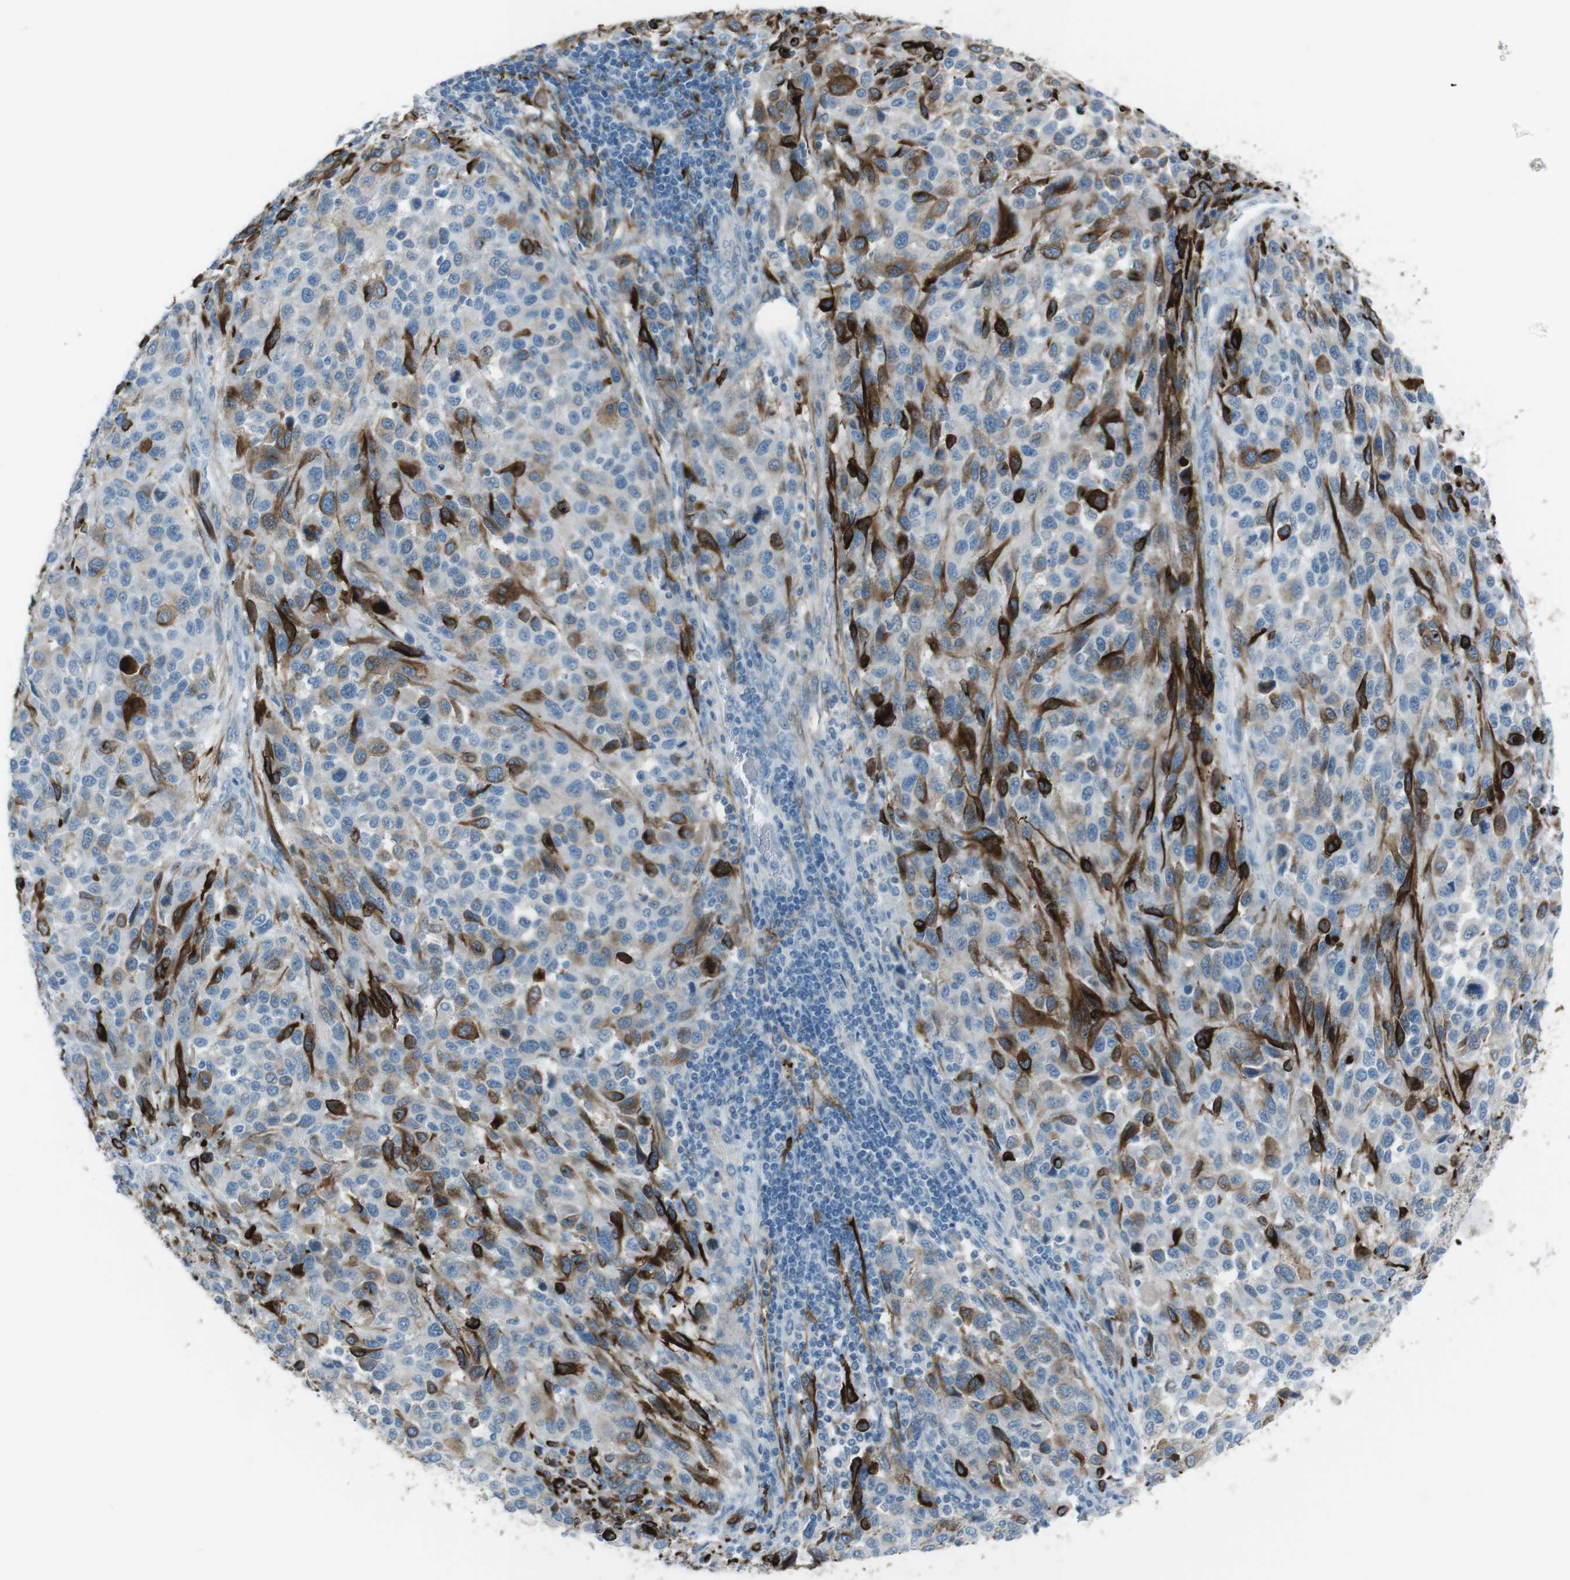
{"staining": {"intensity": "strong", "quantity": "25%-75%", "location": "cytoplasmic/membranous"}, "tissue": "melanoma", "cell_type": "Tumor cells", "image_type": "cancer", "snomed": [{"axis": "morphology", "description": "Malignant melanoma, Metastatic site"}, {"axis": "topography", "description": "Lymph node"}], "caption": "Protein staining shows strong cytoplasmic/membranous positivity in approximately 25%-75% of tumor cells in malignant melanoma (metastatic site).", "gene": "TUBB2A", "patient": {"sex": "male", "age": 61}}